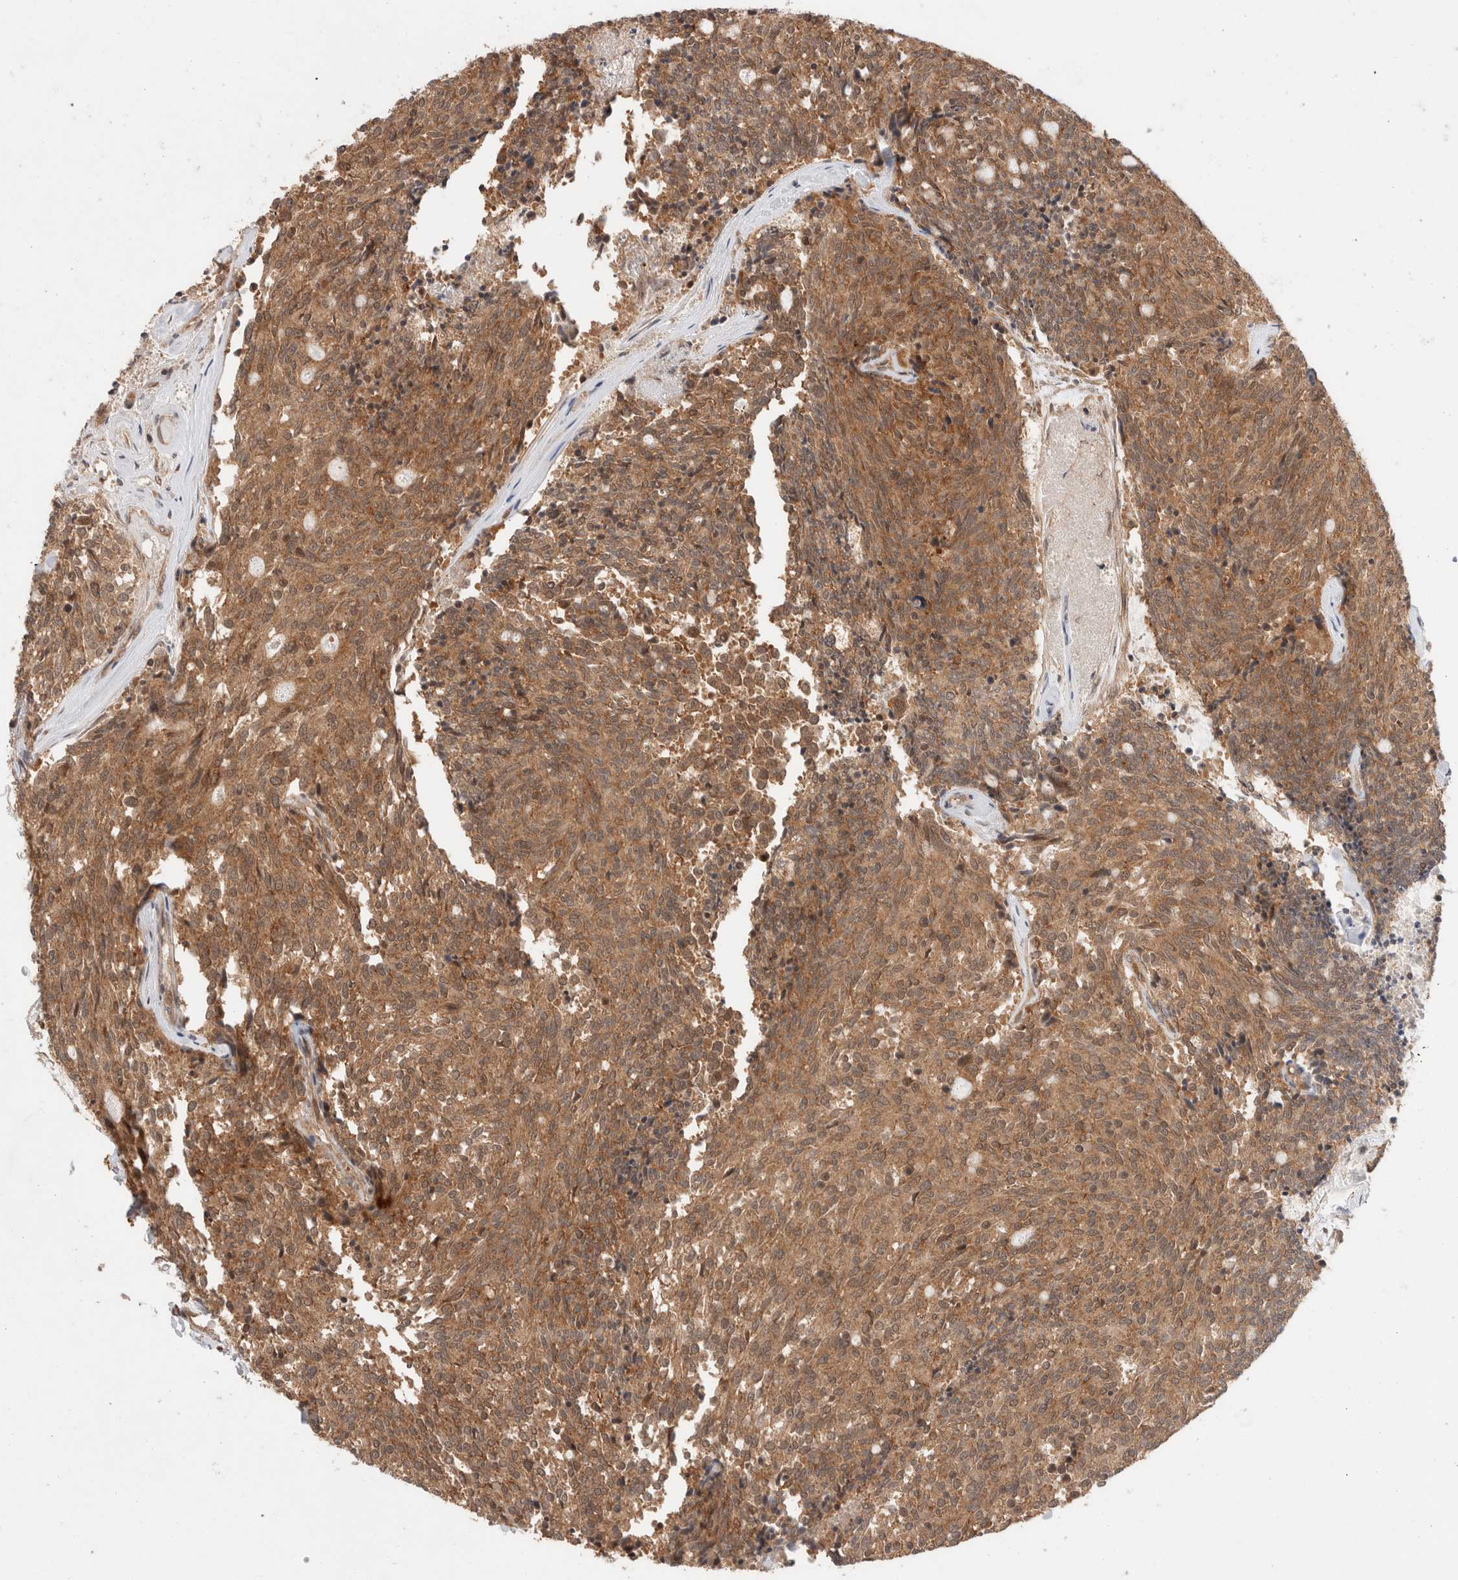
{"staining": {"intensity": "strong", "quantity": ">75%", "location": "cytoplasmic/membranous"}, "tissue": "carcinoid", "cell_type": "Tumor cells", "image_type": "cancer", "snomed": [{"axis": "morphology", "description": "Carcinoid, malignant, NOS"}, {"axis": "topography", "description": "Pancreas"}], "caption": "An image of carcinoid (malignant) stained for a protein exhibits strong cytoplasmic/membranous brown staining in tumor cells.", "gene": "SIKE1", "patient": {"sex": "female", "age": 54}}